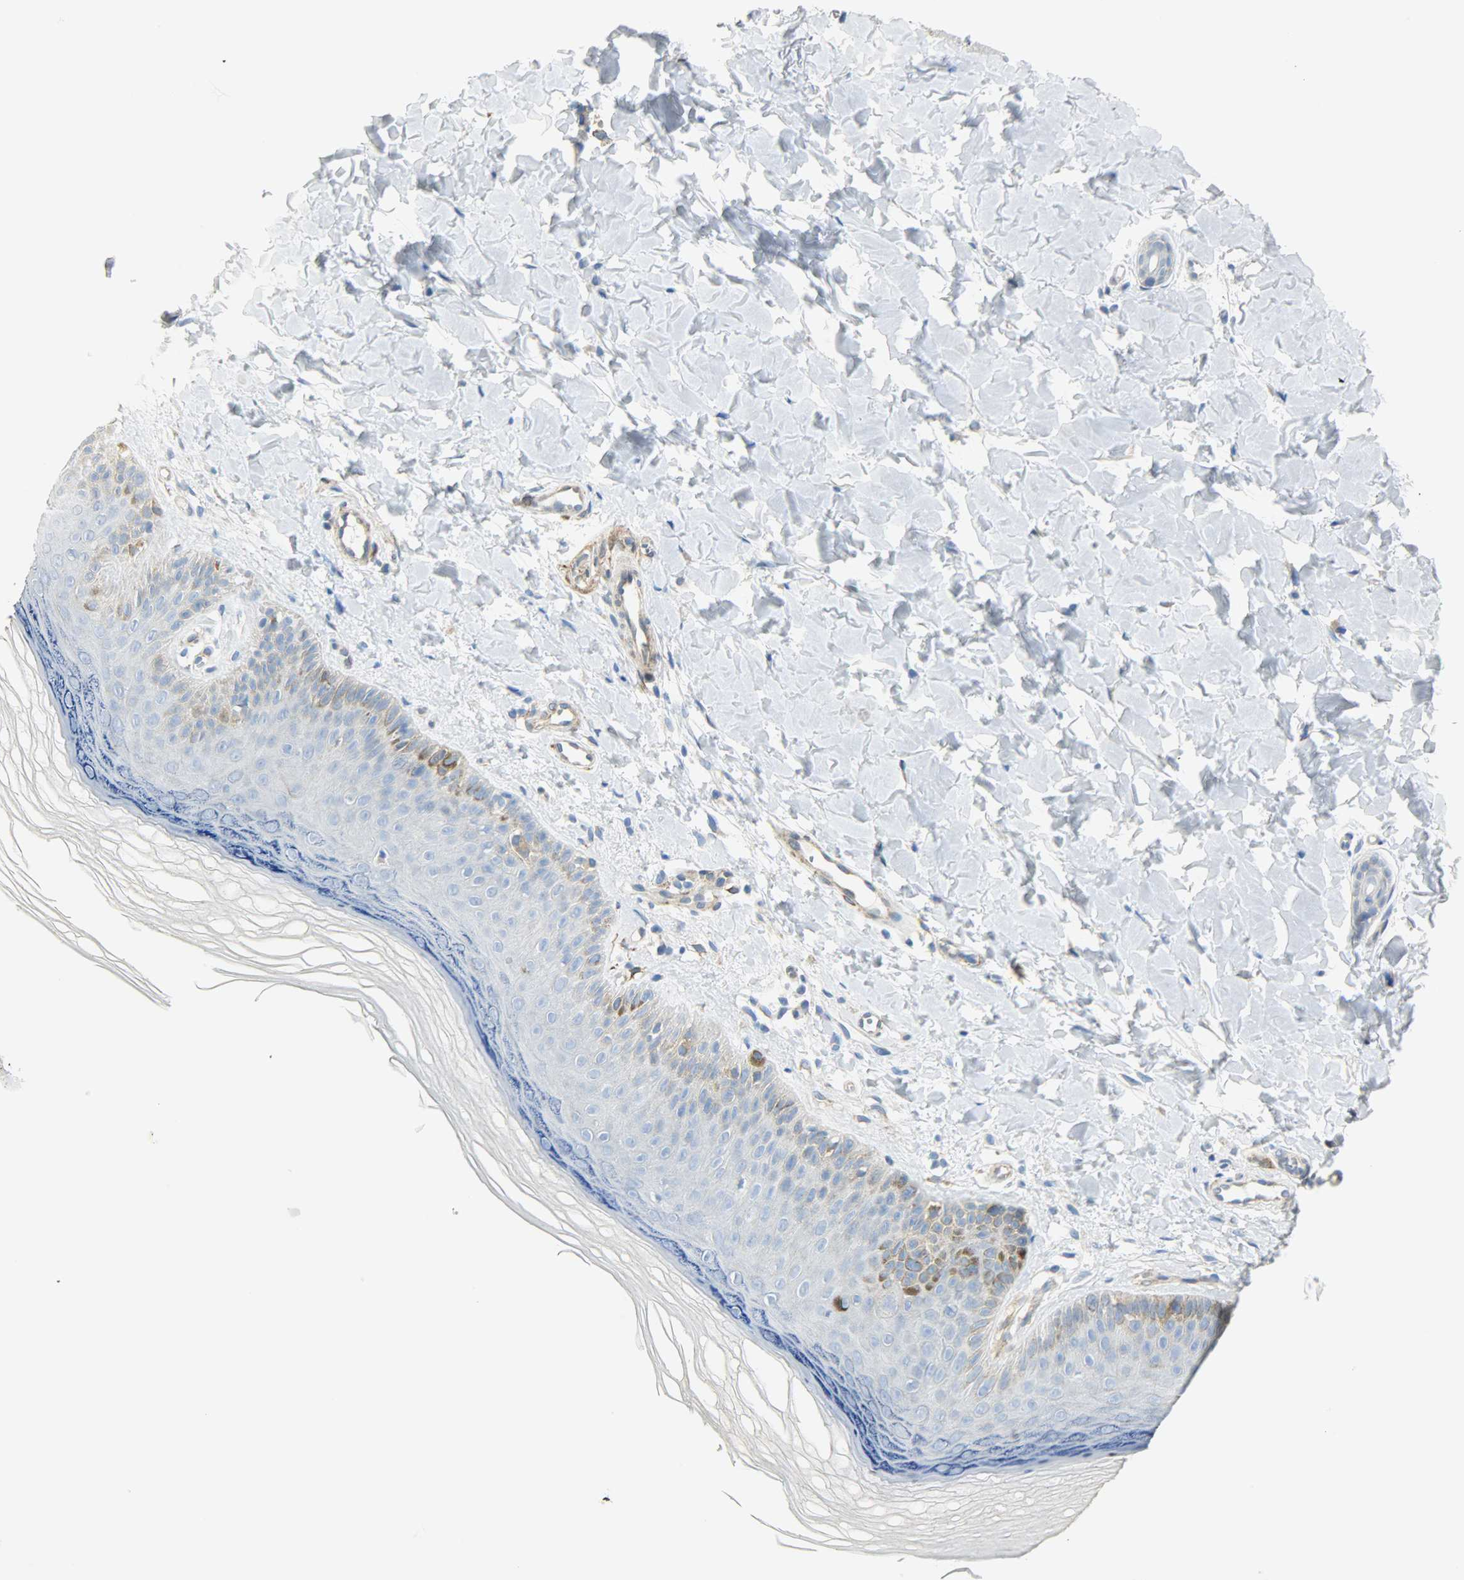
{"staining": {"intensity": "negative", "quantity": "none", "location": "none"}, "tissue": "skin", "cell_type": "Fibroblasts", "image_type": "normal", "snomed": [{"axis": "morphology", "description": "Normal tissue, NOS"}, {"axis": "topography", "description": "Skin"}], "caption": "Immunohistochemistry (IHC) micrograph of benign skin stained for a protein (brown), which exhibits no expression in fibroblasts. (IHC, brightfield microscopy, high magnification).", "gene": "PKD2", "patient": {"sex": "male", "age": 26}}